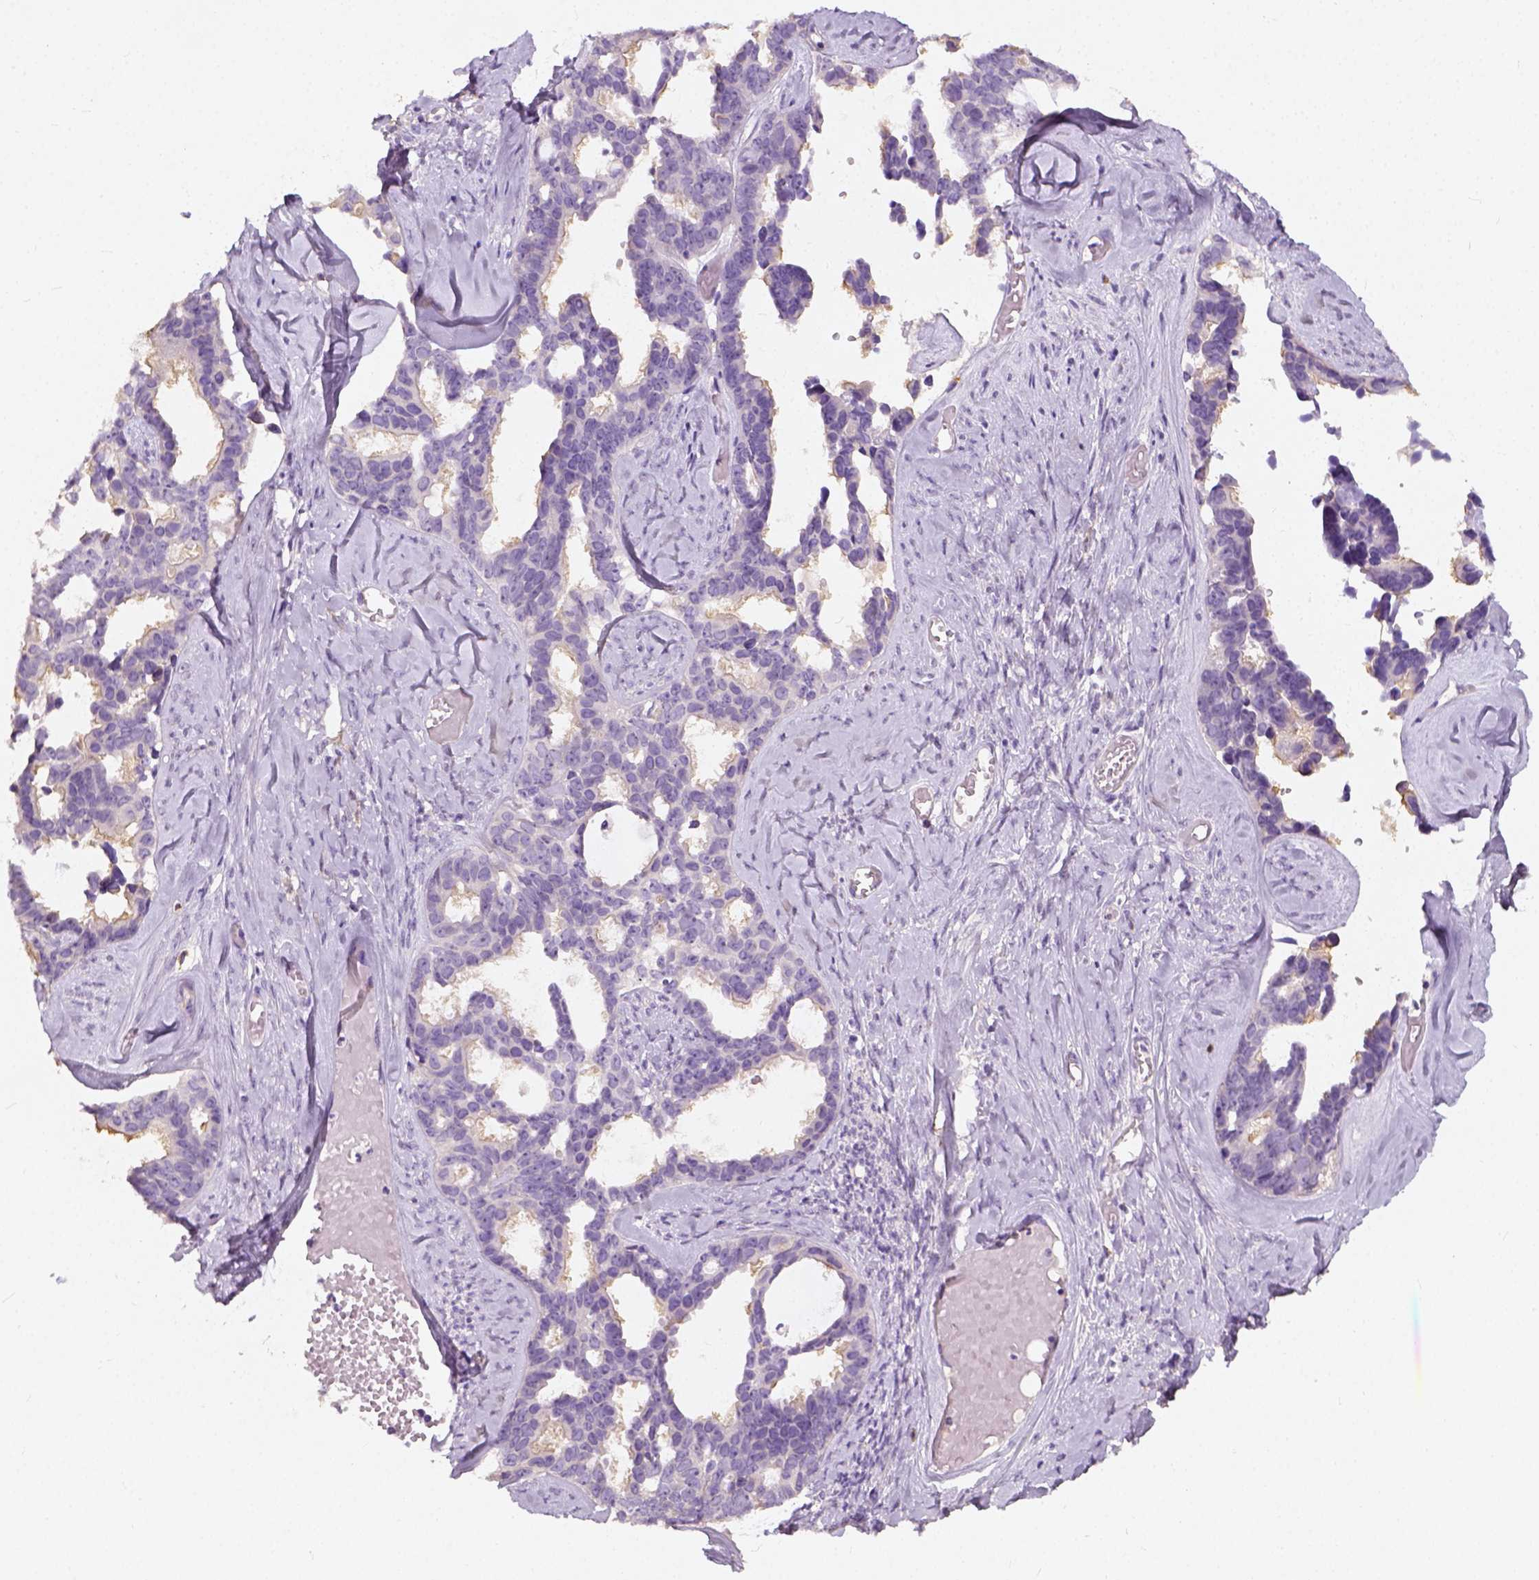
{"staining": {"intensity": "negative", "quantity": "none", "location": "none"}, "tissue": "ovarian cancer", "cell_type": "Tumor cells", "image_type": "cancer", "snomed": [{"axis": "morphology", "description": "Cystadenocarcinoma, serous, NOS"}, {"axis": "topography", "description": "Ovary"}], "caption": "Micrograph shows no protein positivity in tumor cells of ovarian cancer tissue.", "gene": "DHCR24", "patient": {"sex": "female", "age": 69}}